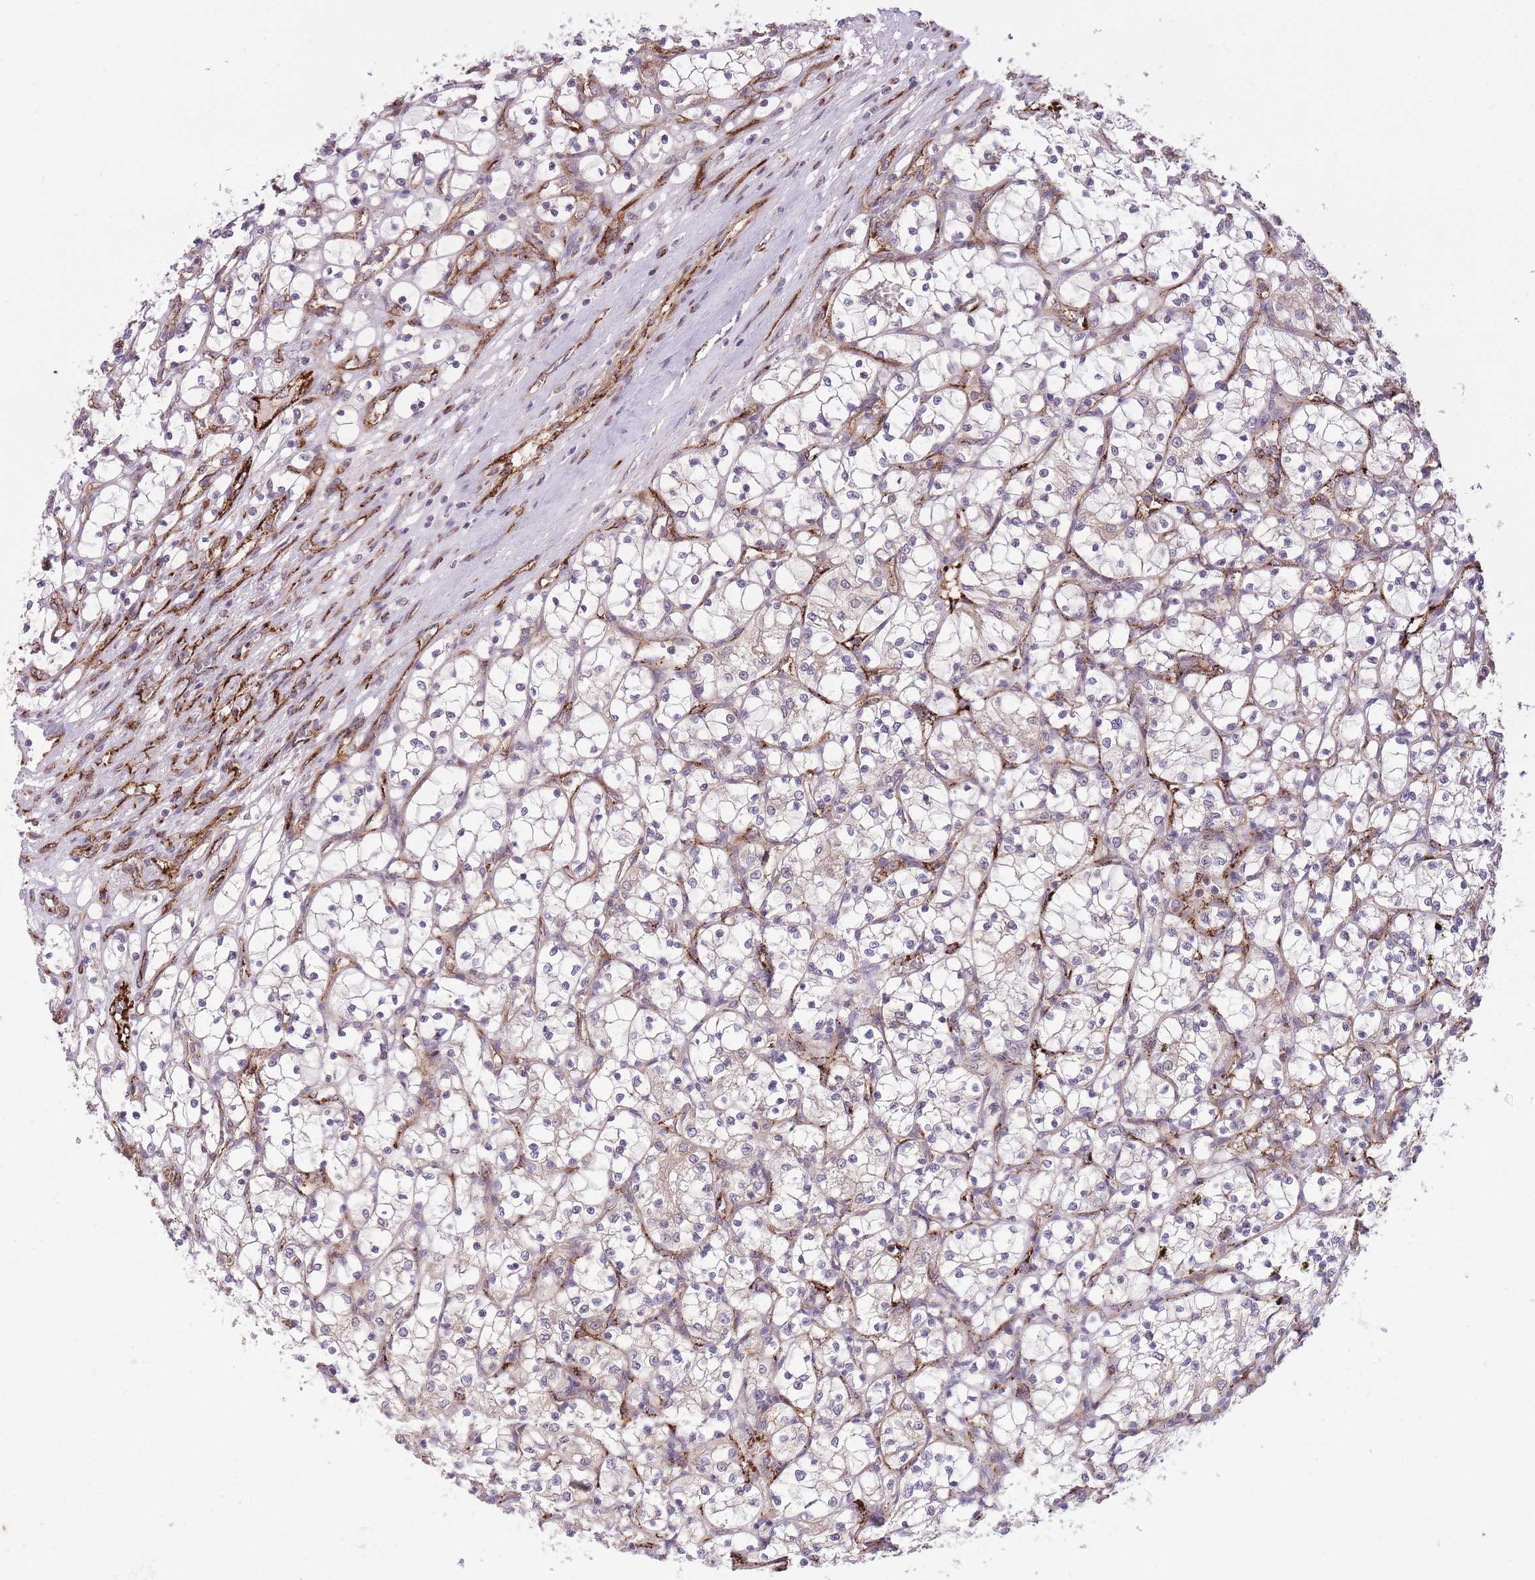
{"staining": {"intensity": "negative", "quantity": "none", "location": "none"}, "tissue": "renal cancer", "cell_type": "Tumor cells", "image_type": "cancer", "snomed": [{"axis": "morphology", "description": "Adenocarcinoma, NOS"}, {"axis": "topography", "description": "Kidney"}], "caption": "Immunohistochemical staining of human renal adenocarcinoma displays no significant expression in tumor cells.", "gene": "CISH", "patient": {"sex": "female", "age": 69}}